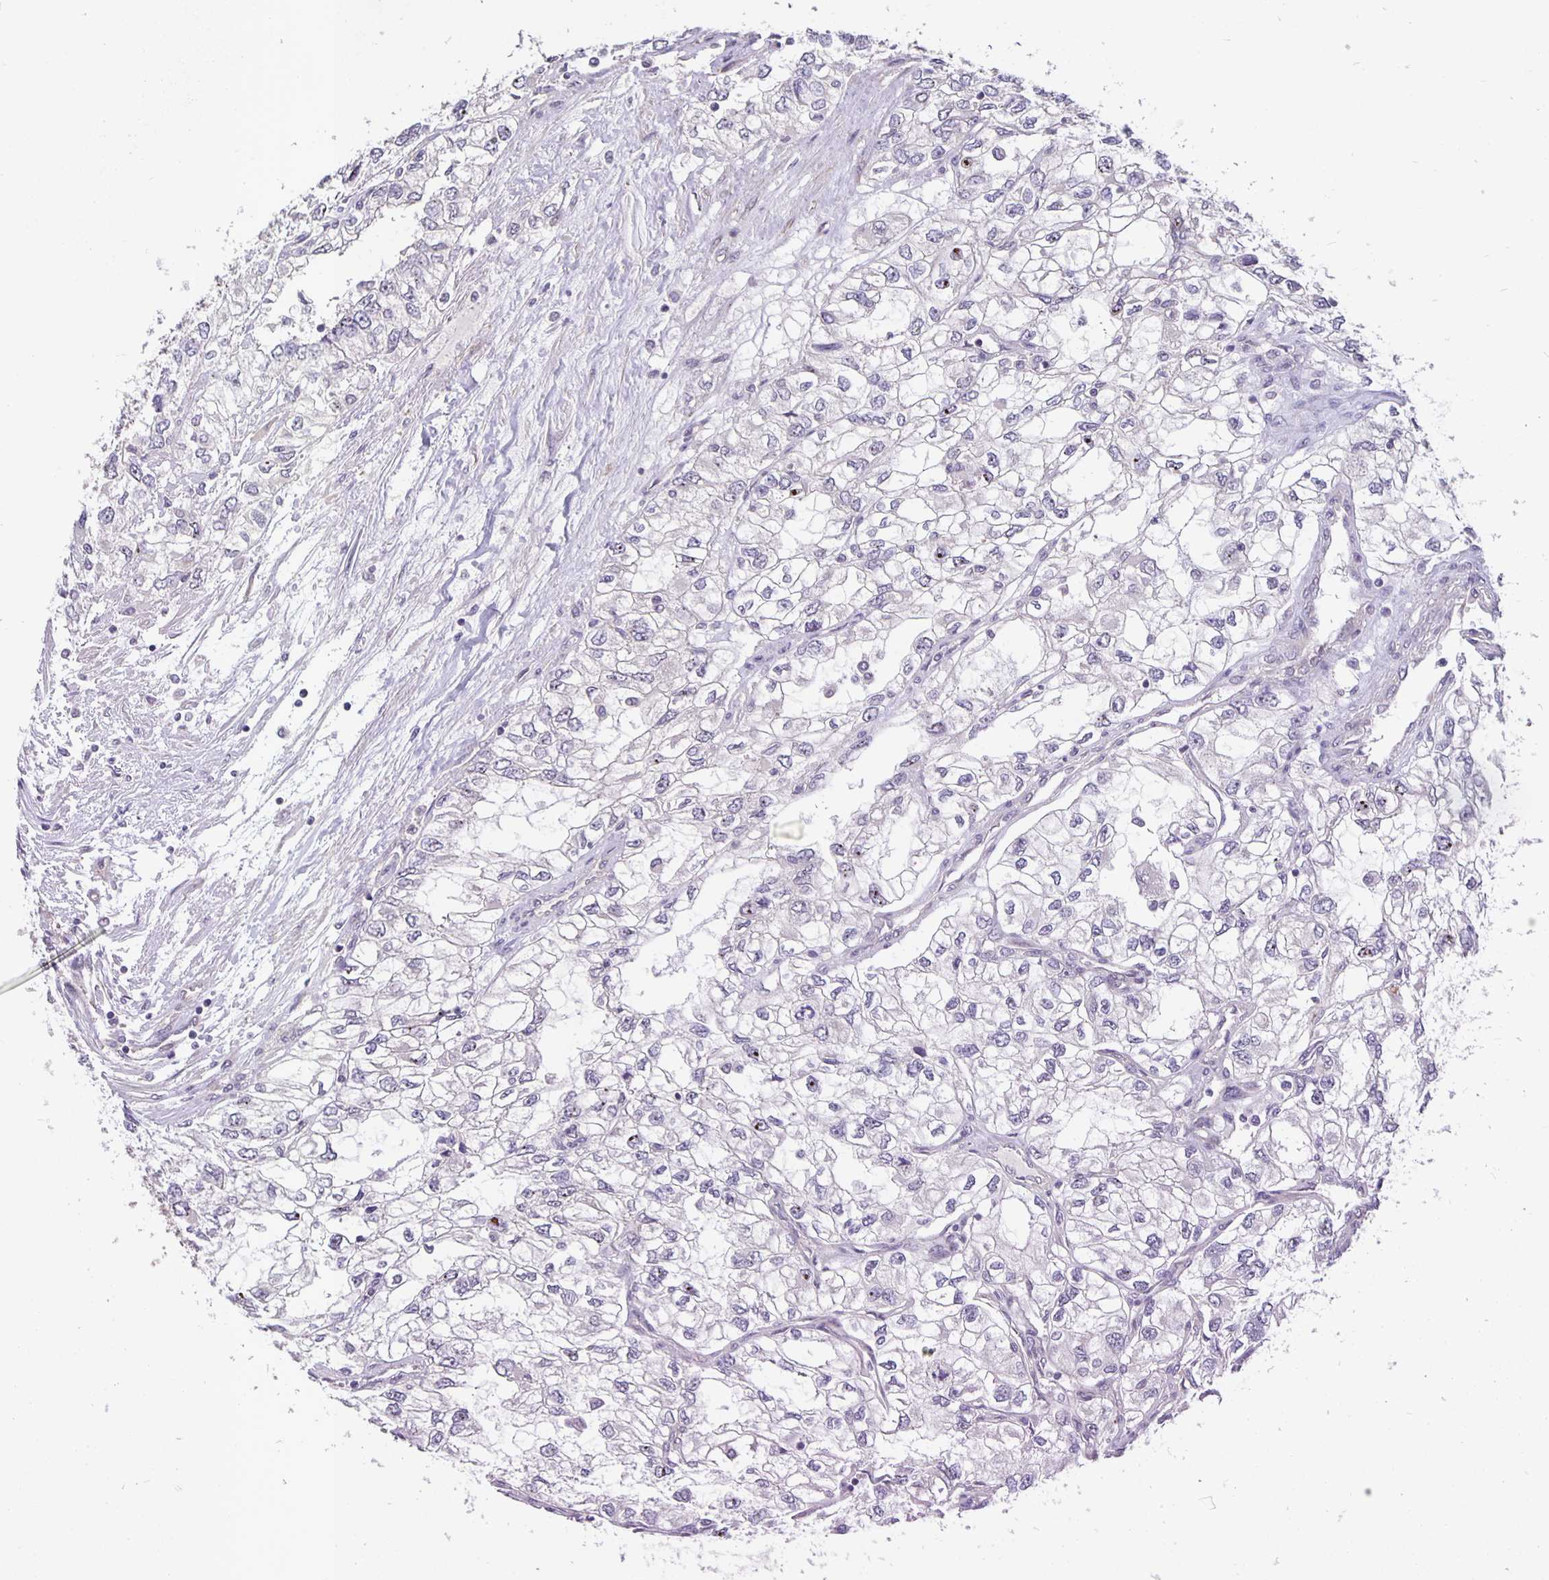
{"staining": {"intensity": "negative", "quantity": "none", "location": "none"}, "tissue": "renal cancer", "cell_type": "Tumor cells", "image_type": "cancer", "snomed": [{"axis": "morphology", "description": "Adenocarcinoma, NOS"}, {"axis": "topography", "description": "Kidney"}], "caption": "Adenocarcinoma (renal) was stained to show a protein in brown. There is no significant staining in tumor cells.", "gene": "ARVCF", "patient": {"sex": "female", "age": 59}}